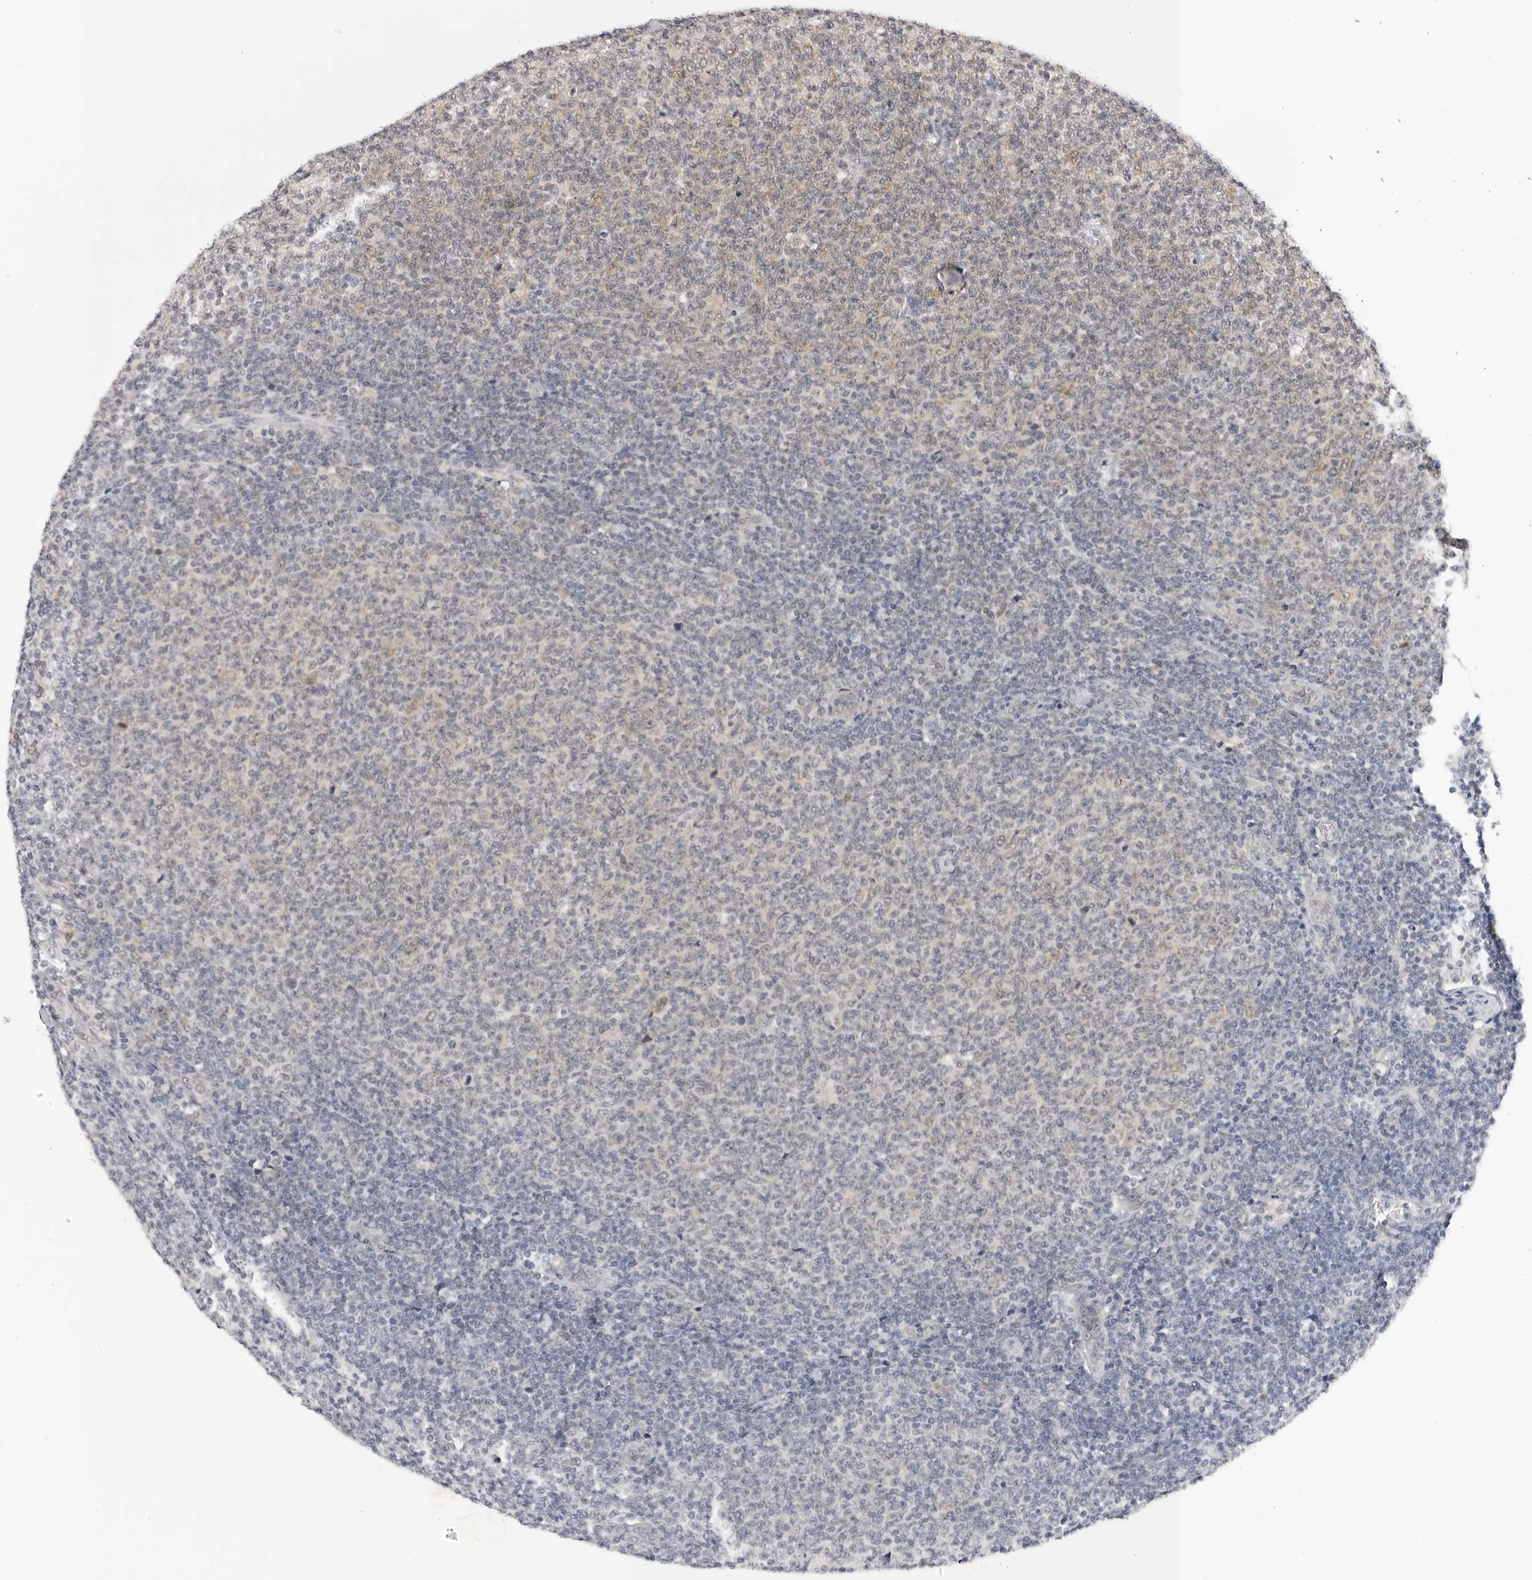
{"staining": {"intensity": "negative", "quantity": "none", "location": "none"}, "tissue": "lymphoma", "cell_type": "Tumor cells", "image_type": "cancer", "snomed": [{"axis": "morphology", "description": "Malignant lymphoma, non-Hodgkin's type, Low grade"}, {"axis": "topography", "description": "Lymph node"}], "caption": "Lymphoma stained for a protein using immunohistochemistry (IHC) reveals no positivity tumor cells.", "gene": "WDR77", "patient": {"sex": "male", "age": 66}}